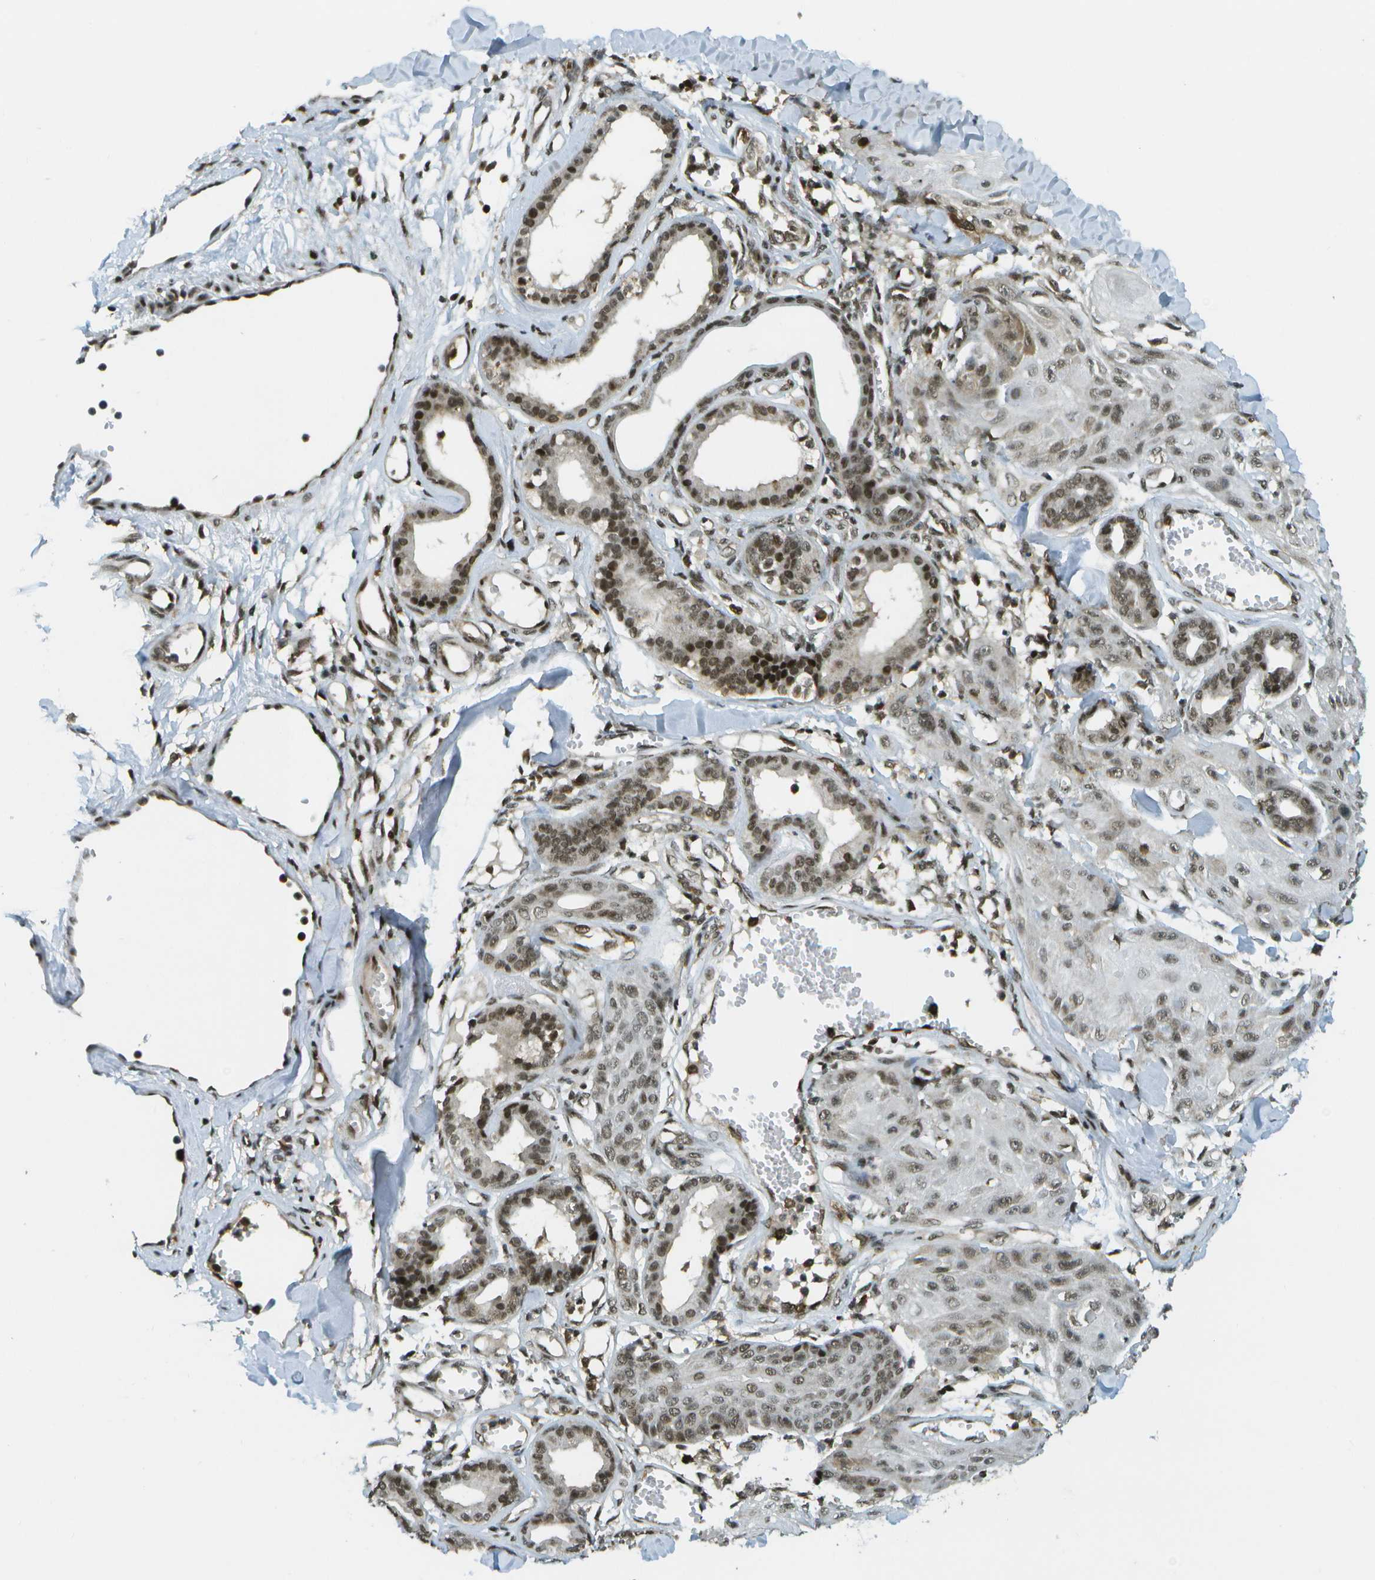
{"staining": {"intensity": "weak", "quantity": ">75%", "location": "nuclear"}, "tissue": "skin cancer", "cell_type": "Tumor cells", "image_type": "cancer", "snomed": [{"axis": "morphology", "description": "Squamous cell carcinoma, NOS"}, {"axis": "topography", "description": "Skin"}], "caption": "The histopathology image reveals immunohistochemical staining of squamous cell carcinoma (skin). There is weak nuclear staining is appreciated in about >75% of tumor cells.", "gene": "IRF7", "patient": {"sex": "male", "age": 74}}